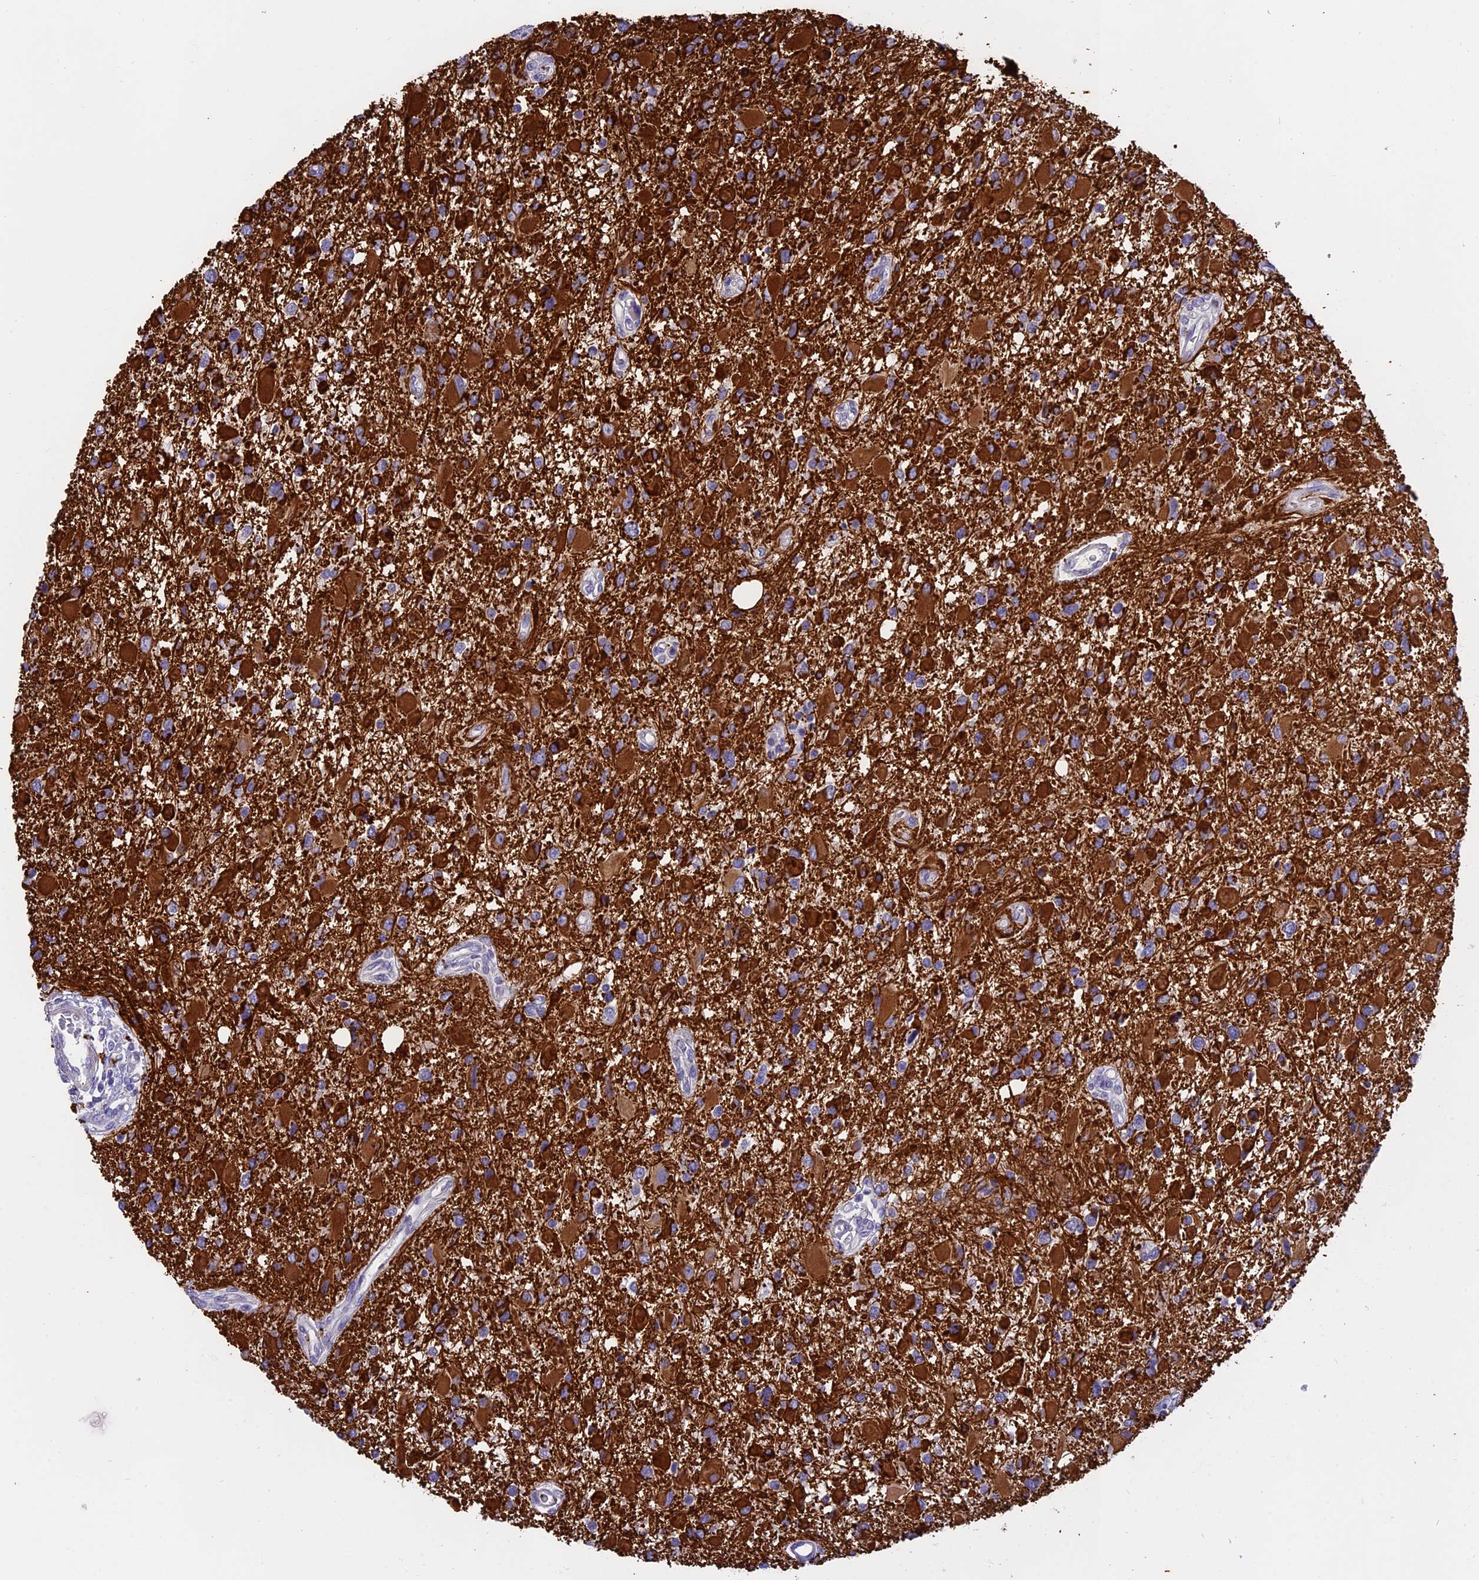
{"staining": {"intensity": "strong", "quantity": "<25%", "location": "cytoplasmic/membranous"}, "tissue": "glioma", "cell_type": "Tumor cells", "image_type": "cancer", "snomed": [{"axis": "morphology", "description": "Glioma, malignant, High grade"}, {"axis": "topography", "description": "Brain"}], "caption": "This image displays IHC staining of human glioma, with medium strong cytoplasmic/membranous positivity in approximately <25% of tumor cells.", "gene": "C17orf67", "patient": {"sex": "male", "age": 53}}